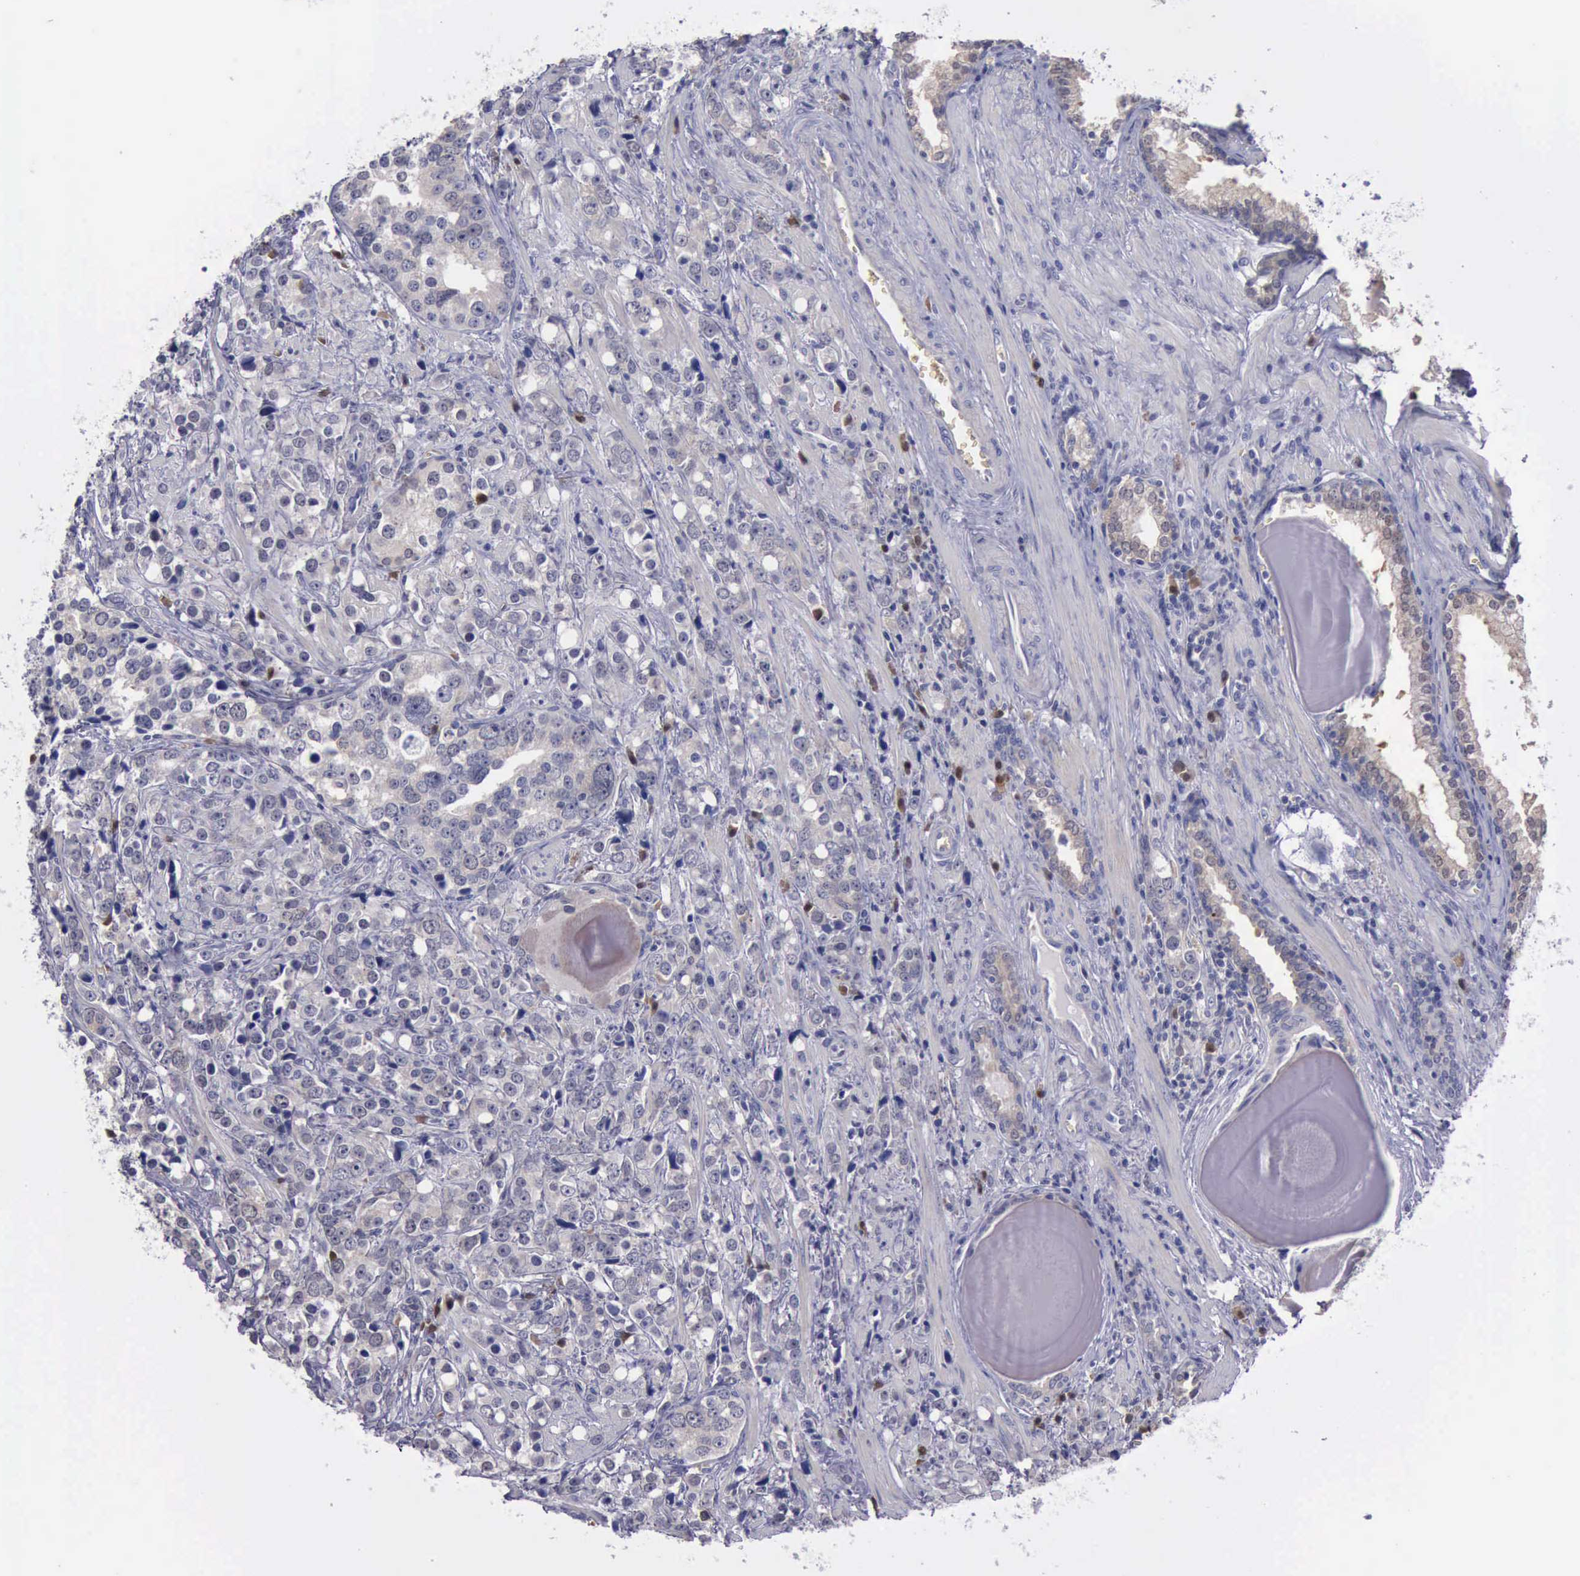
{"staining": {"intensity": "negative", "quantity": "none", "location": "none"}, "tissue": "prostate cancer", "cell_type": "Tumor cells", "image_type": "cancer", "snomed": [{"axis": "morphology", "description": "Adenocarcinoma, High grade"}, {"axis": "topography", "description": "Prostate"}], "caption": "An immunohistochemistry (IHC) micrograph of prostate high-grade adenocarcinoma is shown. There is no staining in tumor cells of prostate high-grade adenocarcinoma.", "gene": "CEP128", "patient": {"sex": "male", "age": 71}}